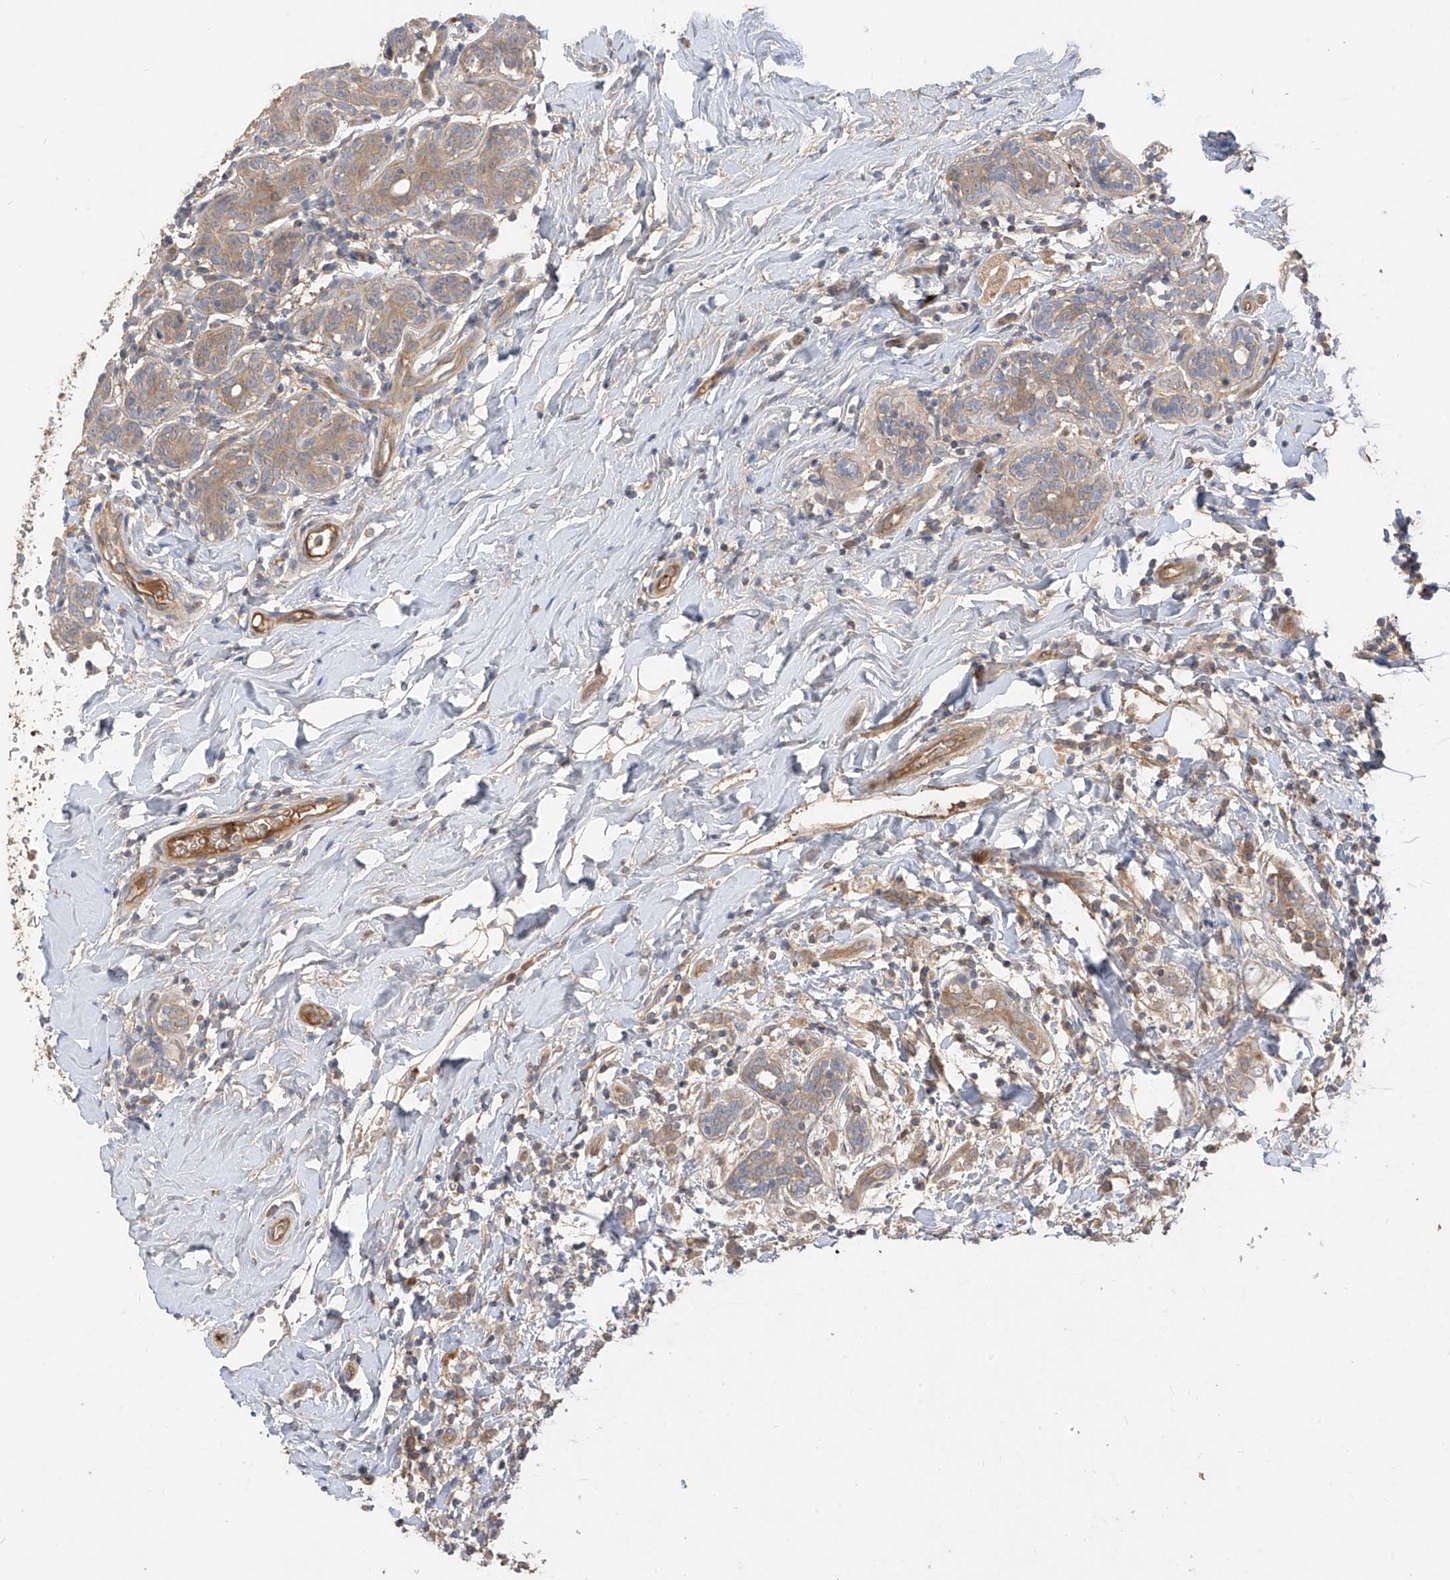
{"staining": {"intensity": "moderate", "quantity": "25%-75%", "location": "cytoplasmic/membranous"}, "tissue": "breast cancer", "cell_type": "Tumor cells", "image_type": "cancer", "snomed": [{"axis": "morphology", "description": "Normal tissue, NOS"}, {"axis": "morphology", "description": "Lobular carcinoma"}, {"axis": "topography", "description": "Breast"}], "caption": "A high-resolution micrograph shows immunohistochemistry staining of breast cancer, which reveals moderate cytoplasmic/membranous positivity in about 25%-75% of tumor cells.", "gene": "CACNA2D4", "patient": {"sex": "female", "age": 47}}